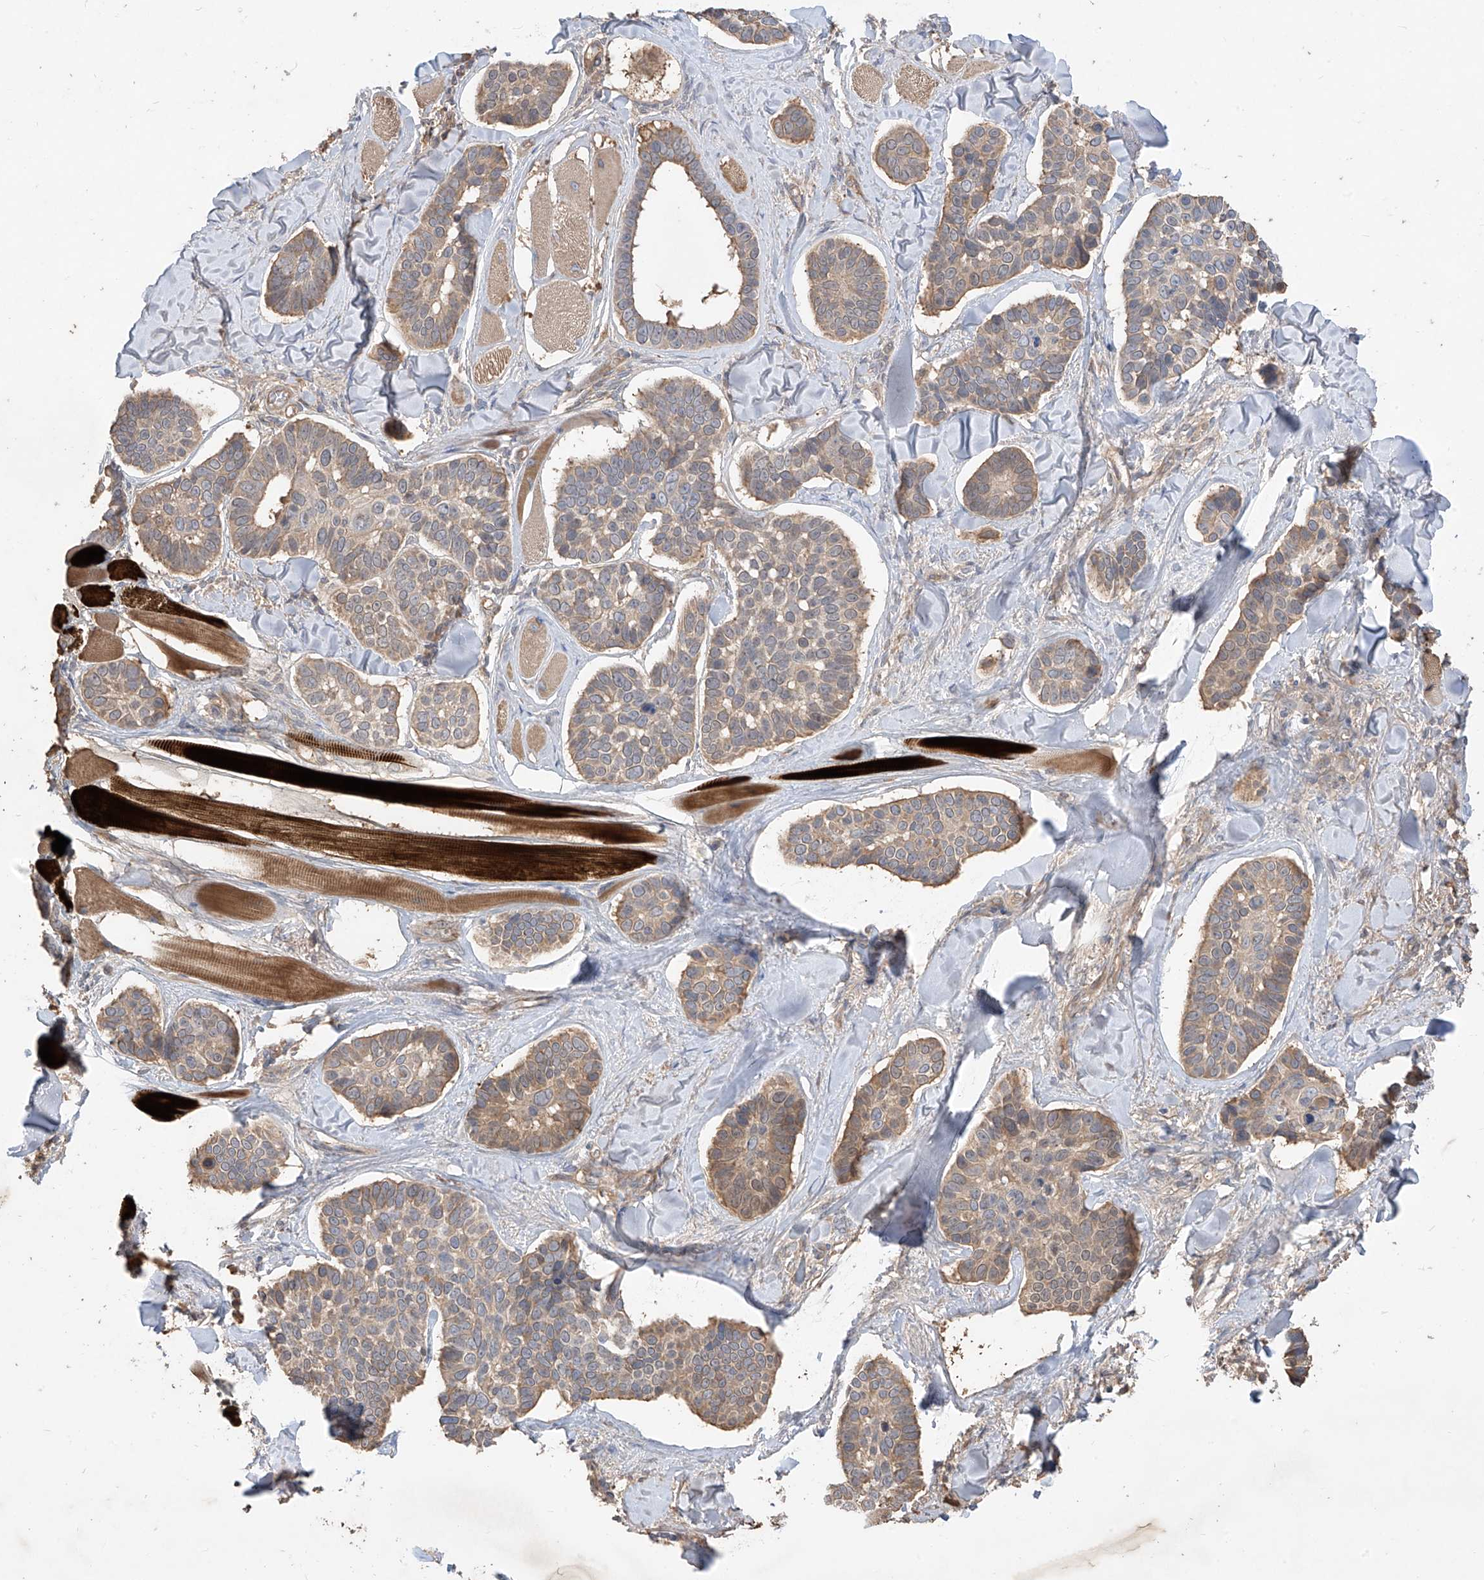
{"staining": {"intensity": "moderate", "quantity": ">75%", "location": "cytoplasmic/membranous"}, "tissue": "skin cancer", "cell_type": "Tumor cells", "image_type": "cancer", "snomed": [{"axis": "morphology", "description": "Basal cell carcinoma"}, {"axis": "topography", "description": "Skin"}], "caption": "This photomicrograph exhibits skin cancer stained with immunohistochemistry to label a protein in brown. The cytoplasmic/membranous of tumor cells show moderate positivity for the protein. Nuclei are counter-stained blue.", "gene": "CACNA2D4", "patient": {"sex": "male", "age": 62}}